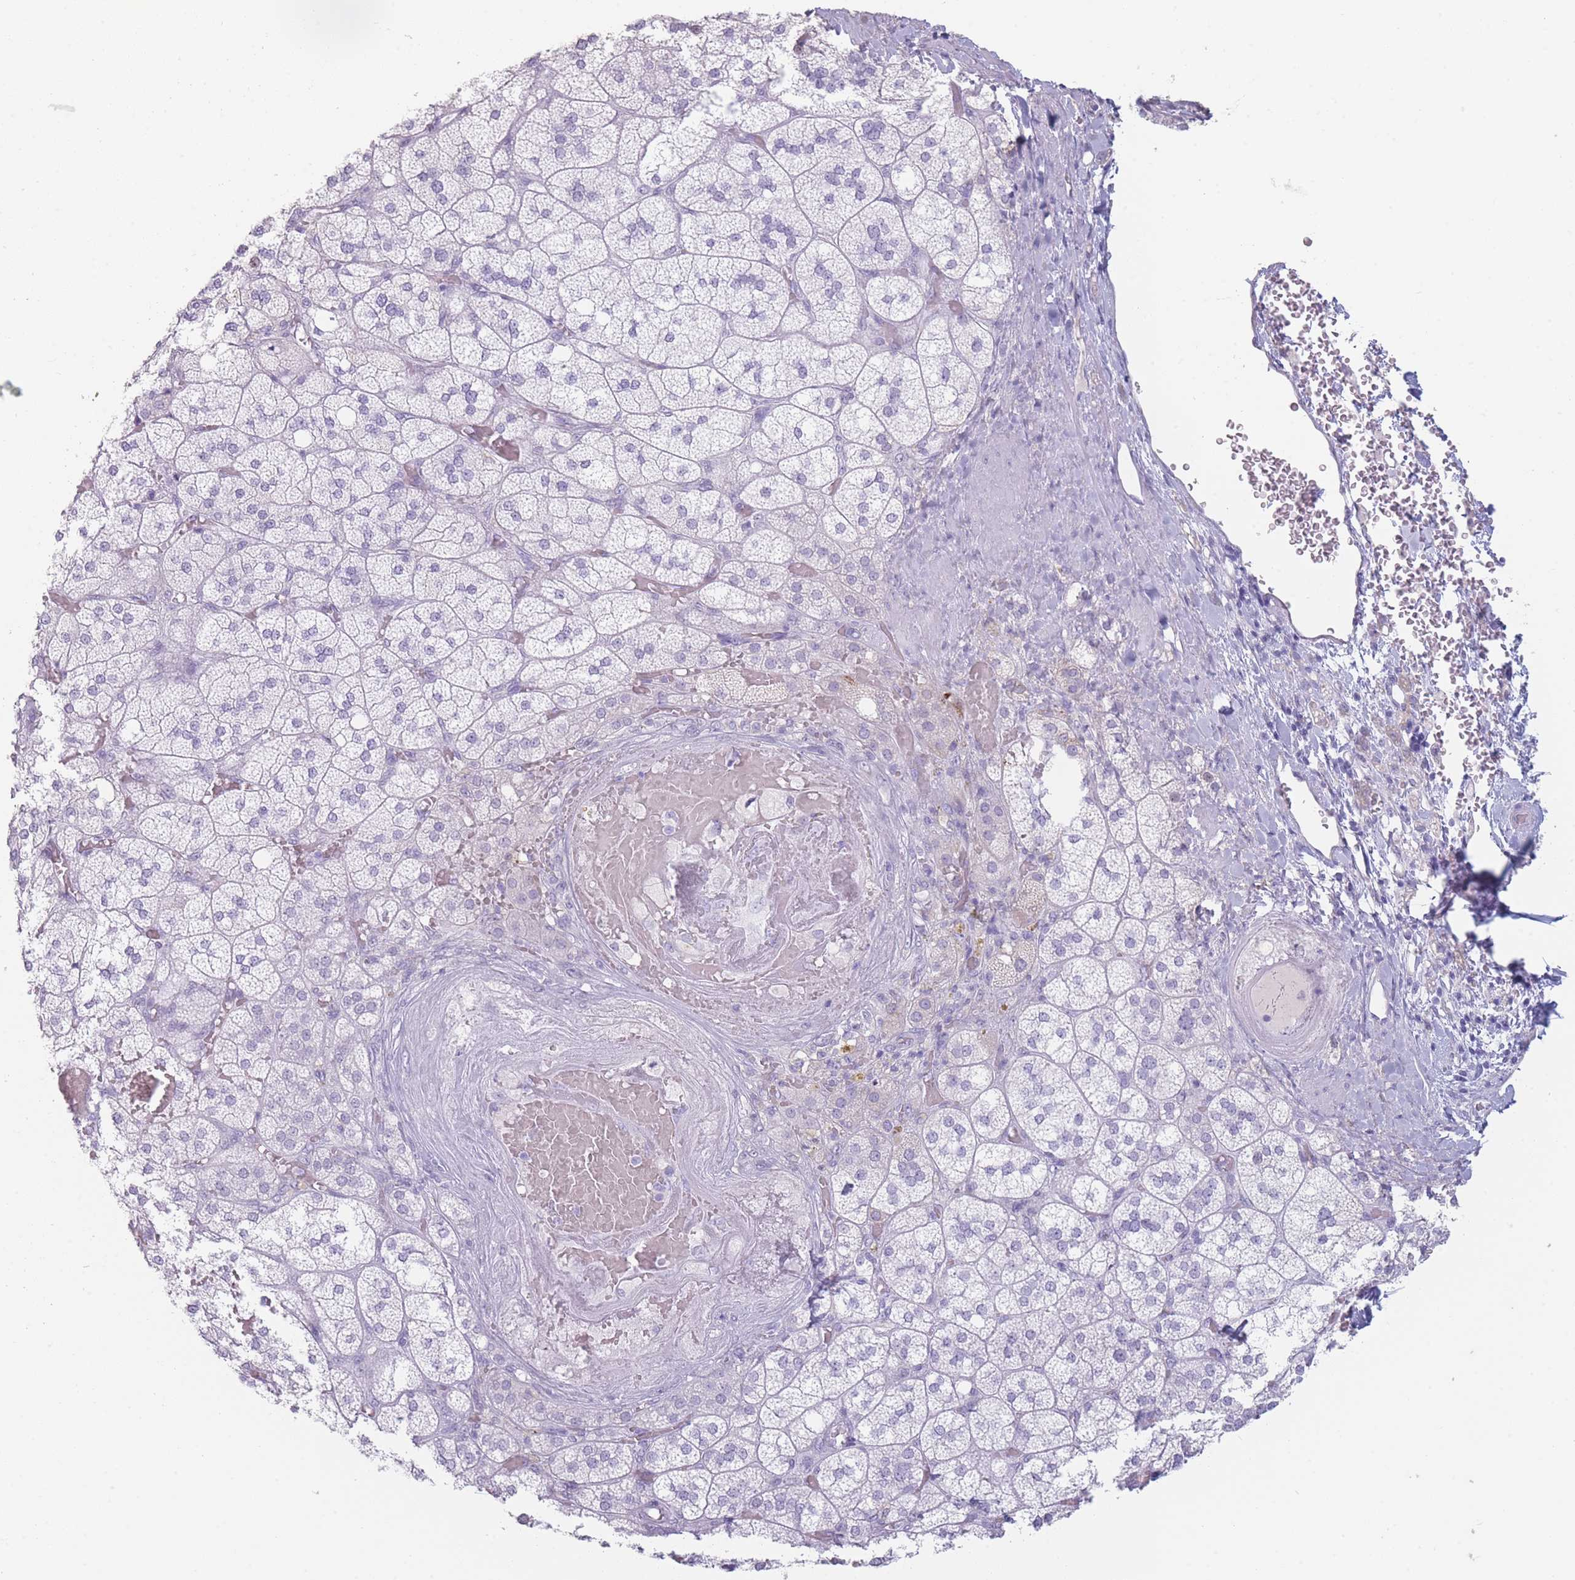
{"staining": {"intensity": "negative", "quantity": "none", "location": "none"}, "tissue": "adrenal gland", "cell_type": "Glandular cells", "image_type": "normal", "snomed": [{"axis": "morphology", "description": "Normal tissue, NOS"}, {"axis": "topography", "description": "Adrenal gland"}], "caption": "Immunohistochemistry photomicrograph of normal adrenal gland: adrenal gland stained with DAB displays no significant protein expression in glandular cells.", "gene": "GPR12", "patient": {"sex": "male", "age": 61}}